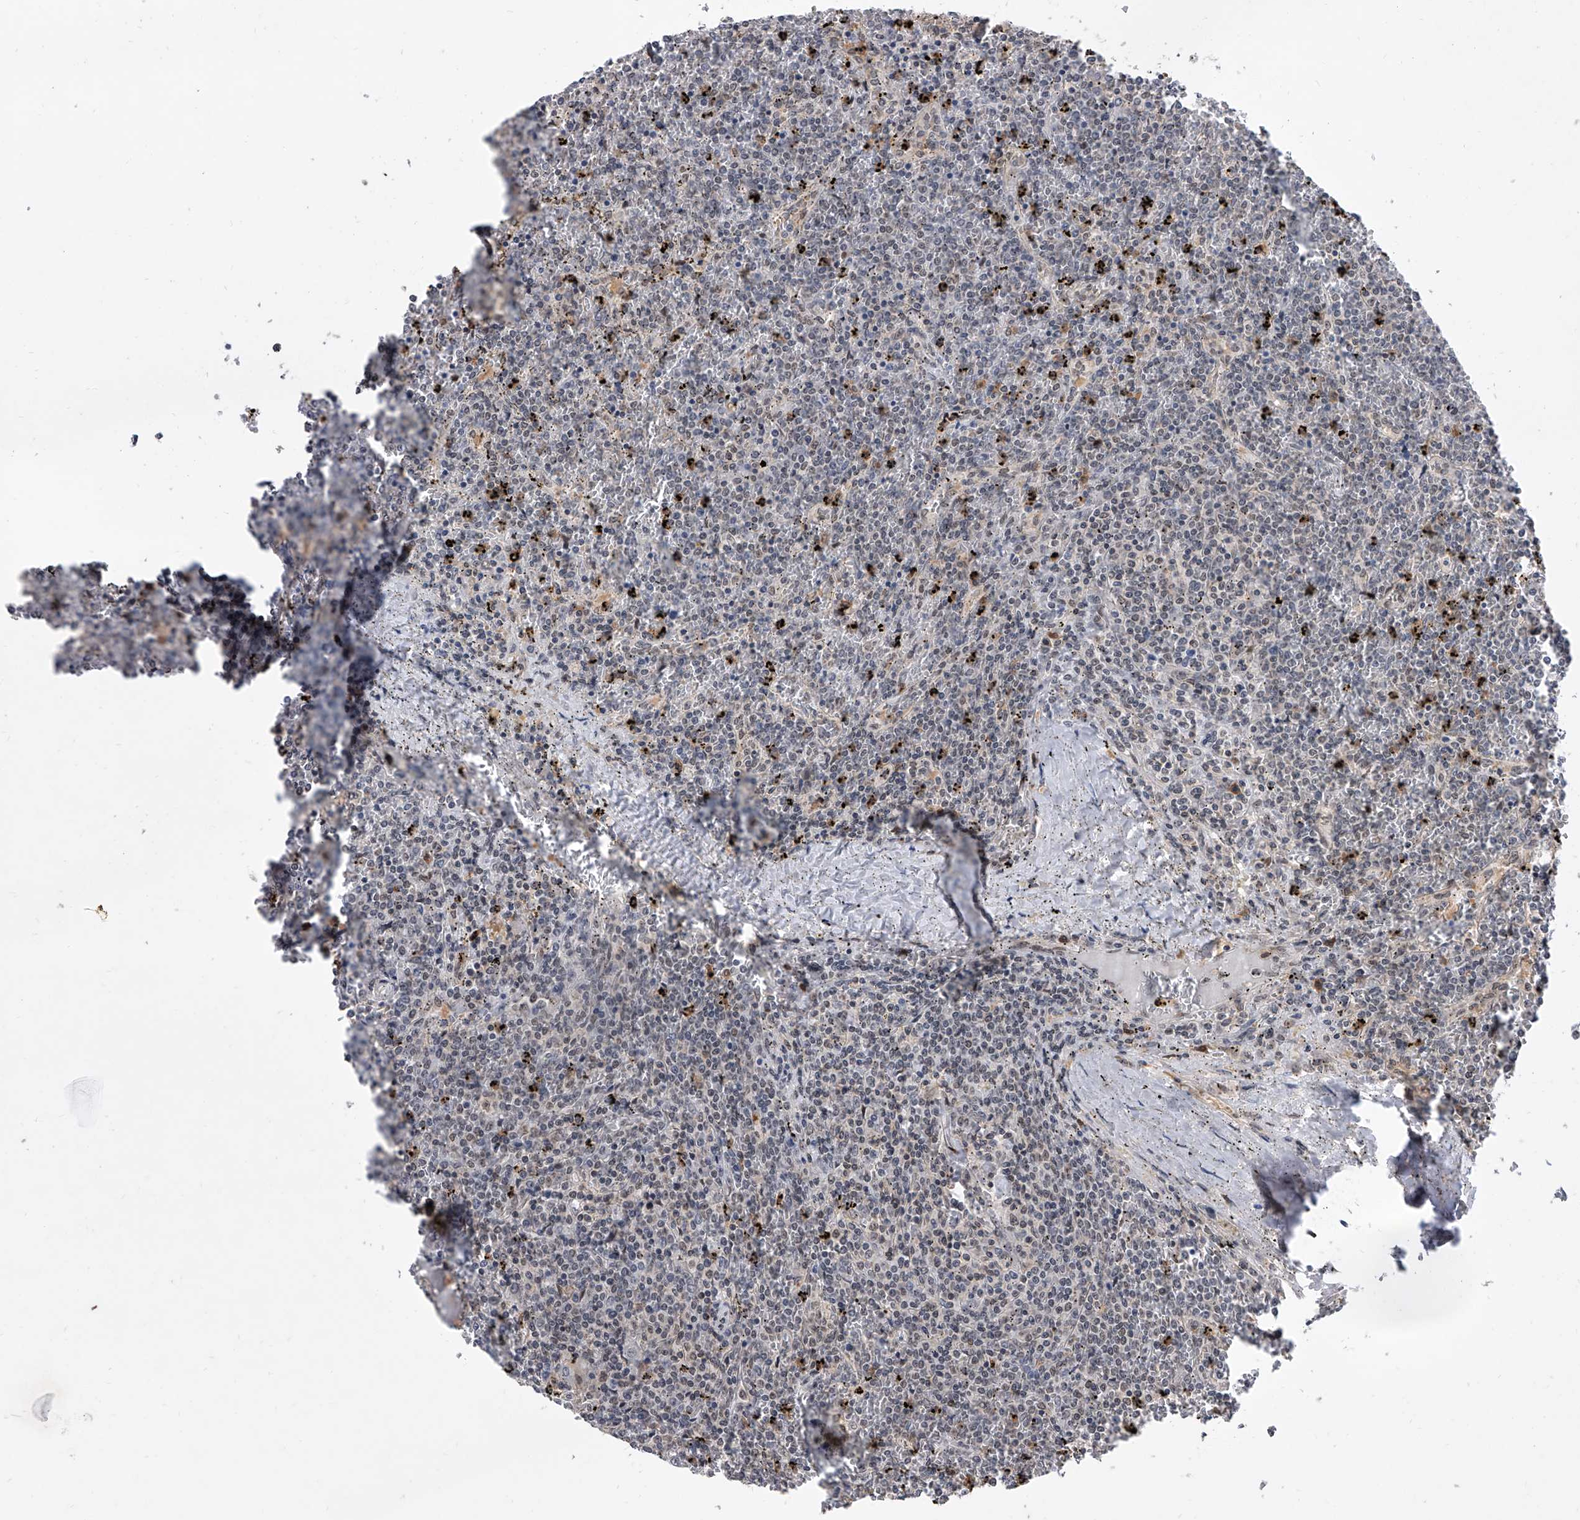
{"staining": {"intensity": "negative", "quantity": "none", "location": "none"}, "tissue": "lymphoma", "cell_type": "Tumor cells", "image_type": "cancer", "snomed": [{"axis": "morphology", "description": "Malignant lymphoma, non-Hodgkin's type, Low grade"}, {"axis": "topography", "description": "Spleen"}], "caption": "An IHC histopathology image of malignant lymphoma, non-Hodgkin's type (low-grade) is shown. There is no staining in tumor cells of malignant lymphoma, non-Hodgkin's type (low-grade).", "gene": "BHLHE23", "patient": {"sex": "female", "age": 19}}